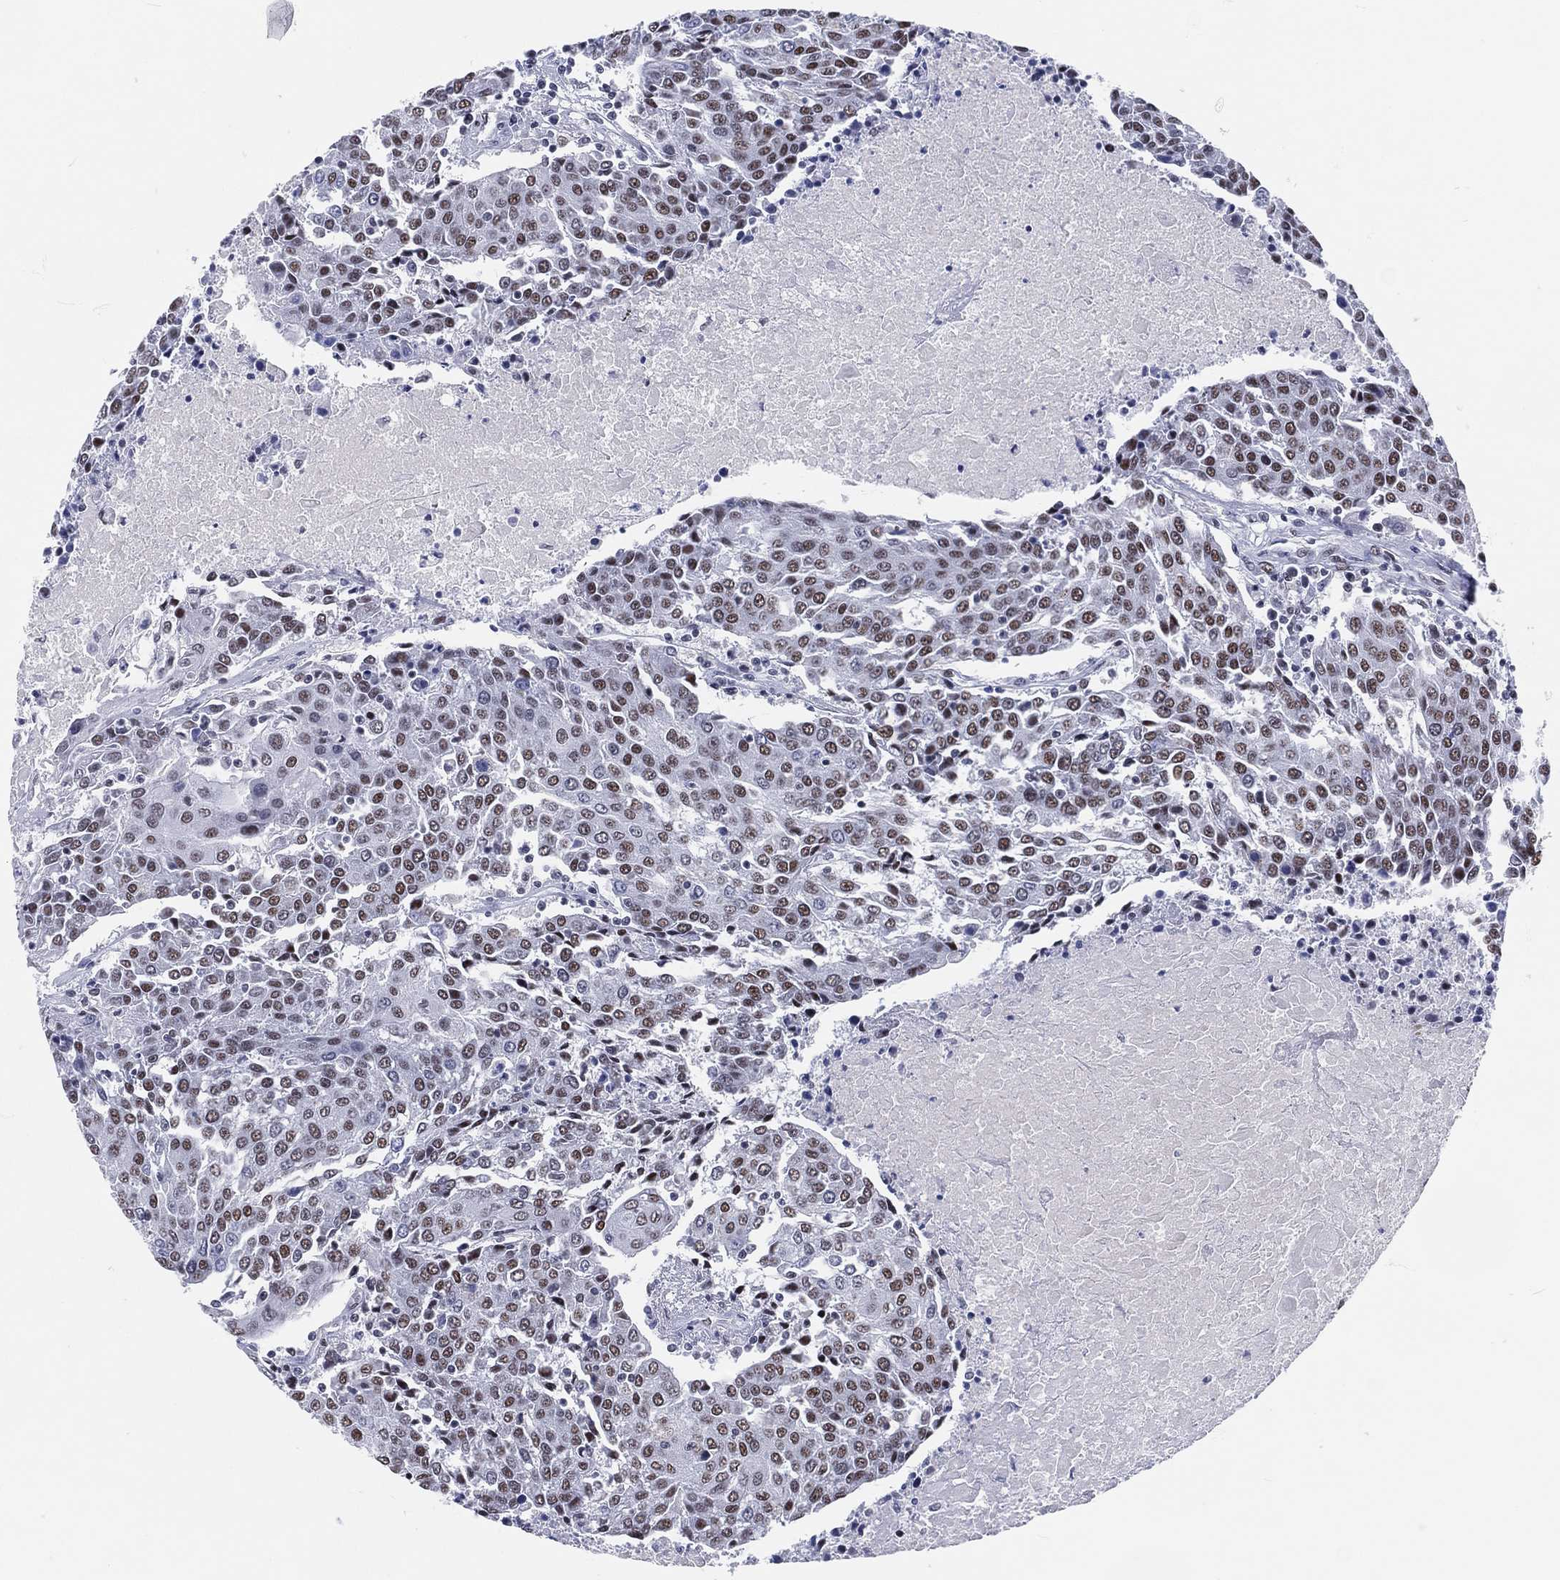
{"staining": {"intensity": "moderate", "quantity": "<25%", "location": "nuclear"}, "tissue": "urothelial cancer", "cell_type": "Tumor cells", "image_type": "cancer", "snomed": [{"axis": "morphology", "description": "Urothelial carcinoma, High grade"}, {"axis": "topography", "description": "Urinary bladder"}], "caption": "High-magnification brightfield microscopy of high-grade urothelial carcinoma stained with DAB (brown) and counterstained with hematoxylin (blue). tumor cells exhibit moderate nuclear expression is seen in about<25% of cells.", "gene": "MAPK8IP1", "patient": {"sex": "female", "age": 85}}